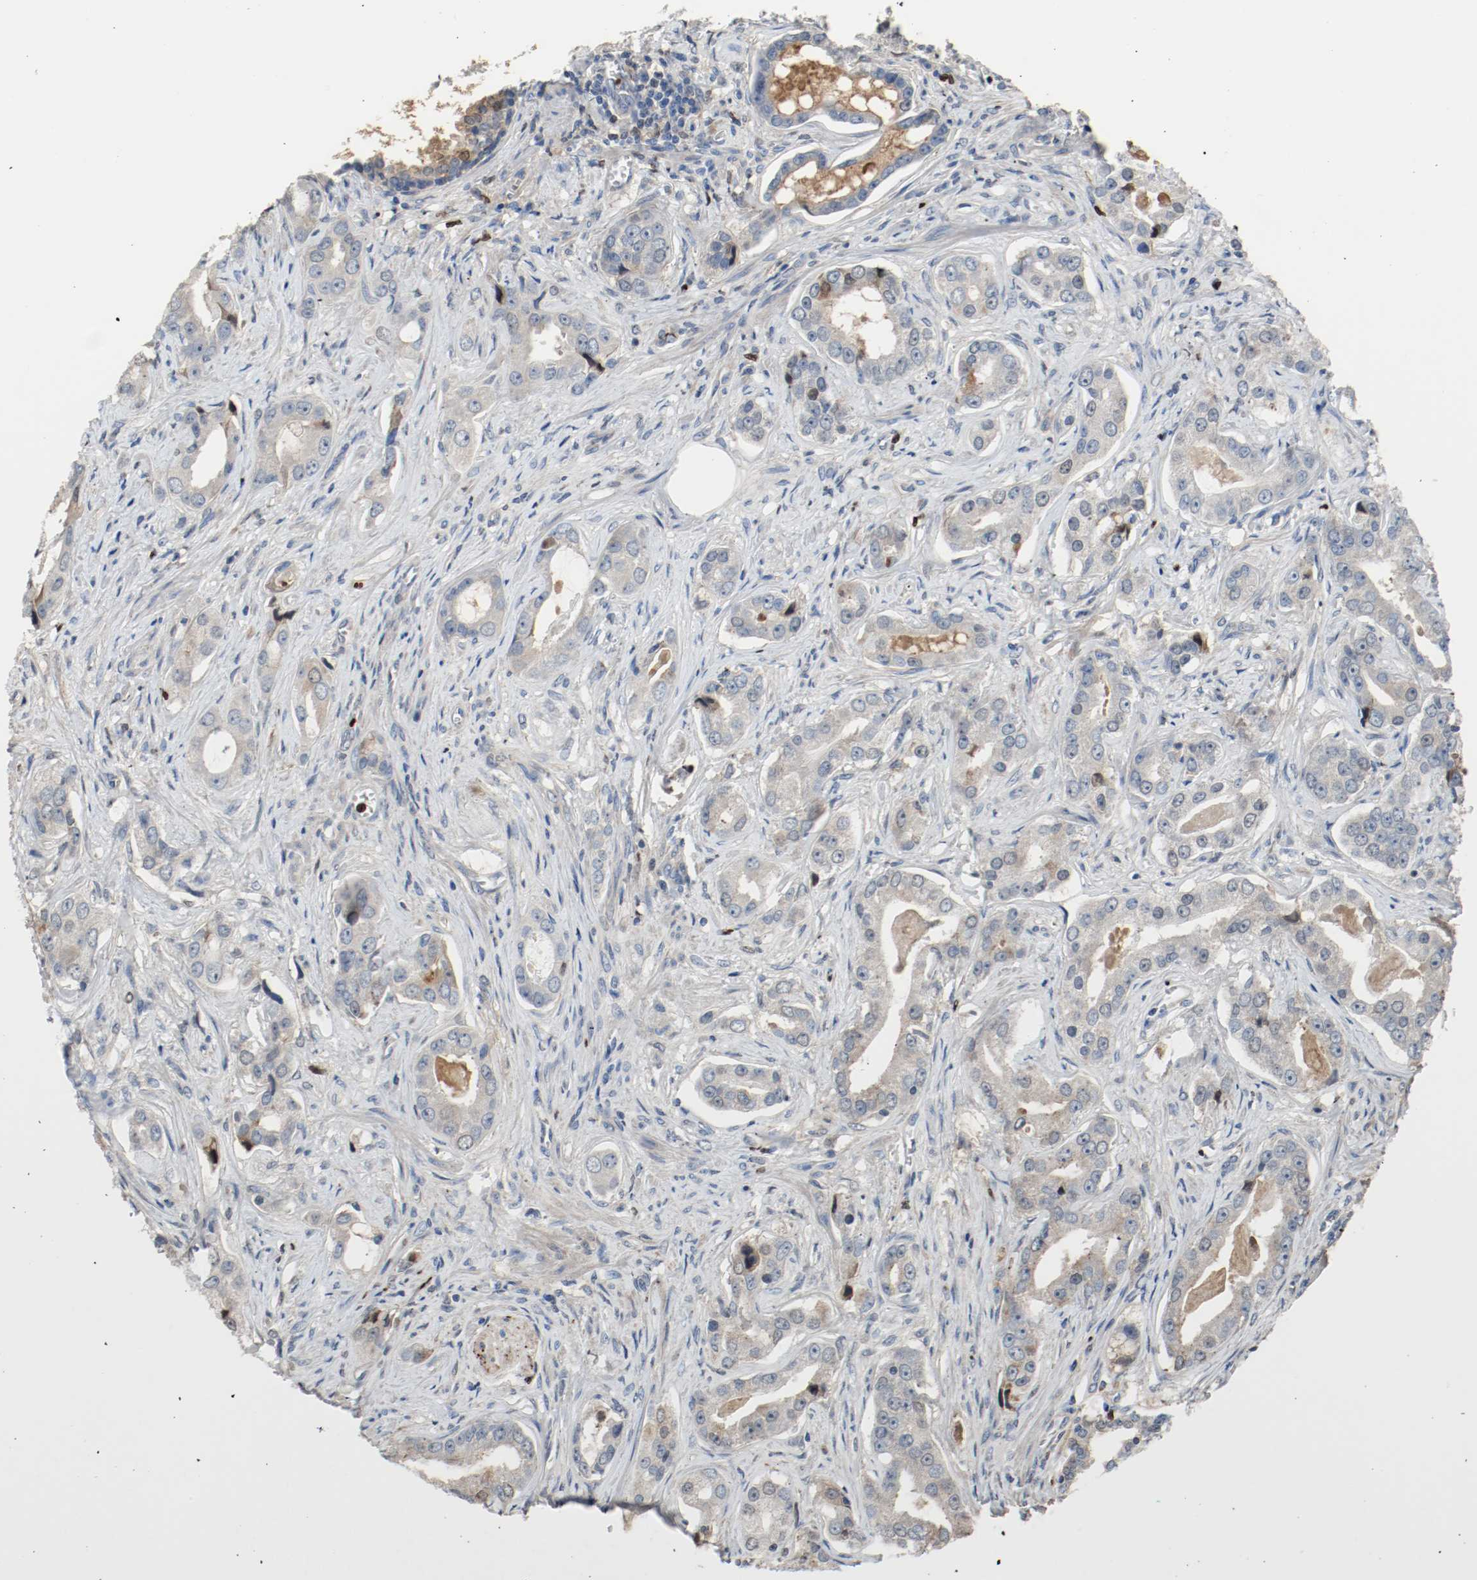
{"staining": {"intensity": "negative", "quantity": "none", "location": "none"}, "tissue": "prostate cancer", "cell_type": "Tumor cells", "image_type": "cancer", "snomed": [{"axis": "morphology", "description": "Adenocarcinoma, Low grade"}, {"axis": "topography", "description": "Prostate"}], "caption": "The histopathology image shows no significant staining in tumor cells of prostate cancer (adenocarcinoma (low-grade)).", "gene": "BLK", "patient": {"sex": "male", "age": 59}}